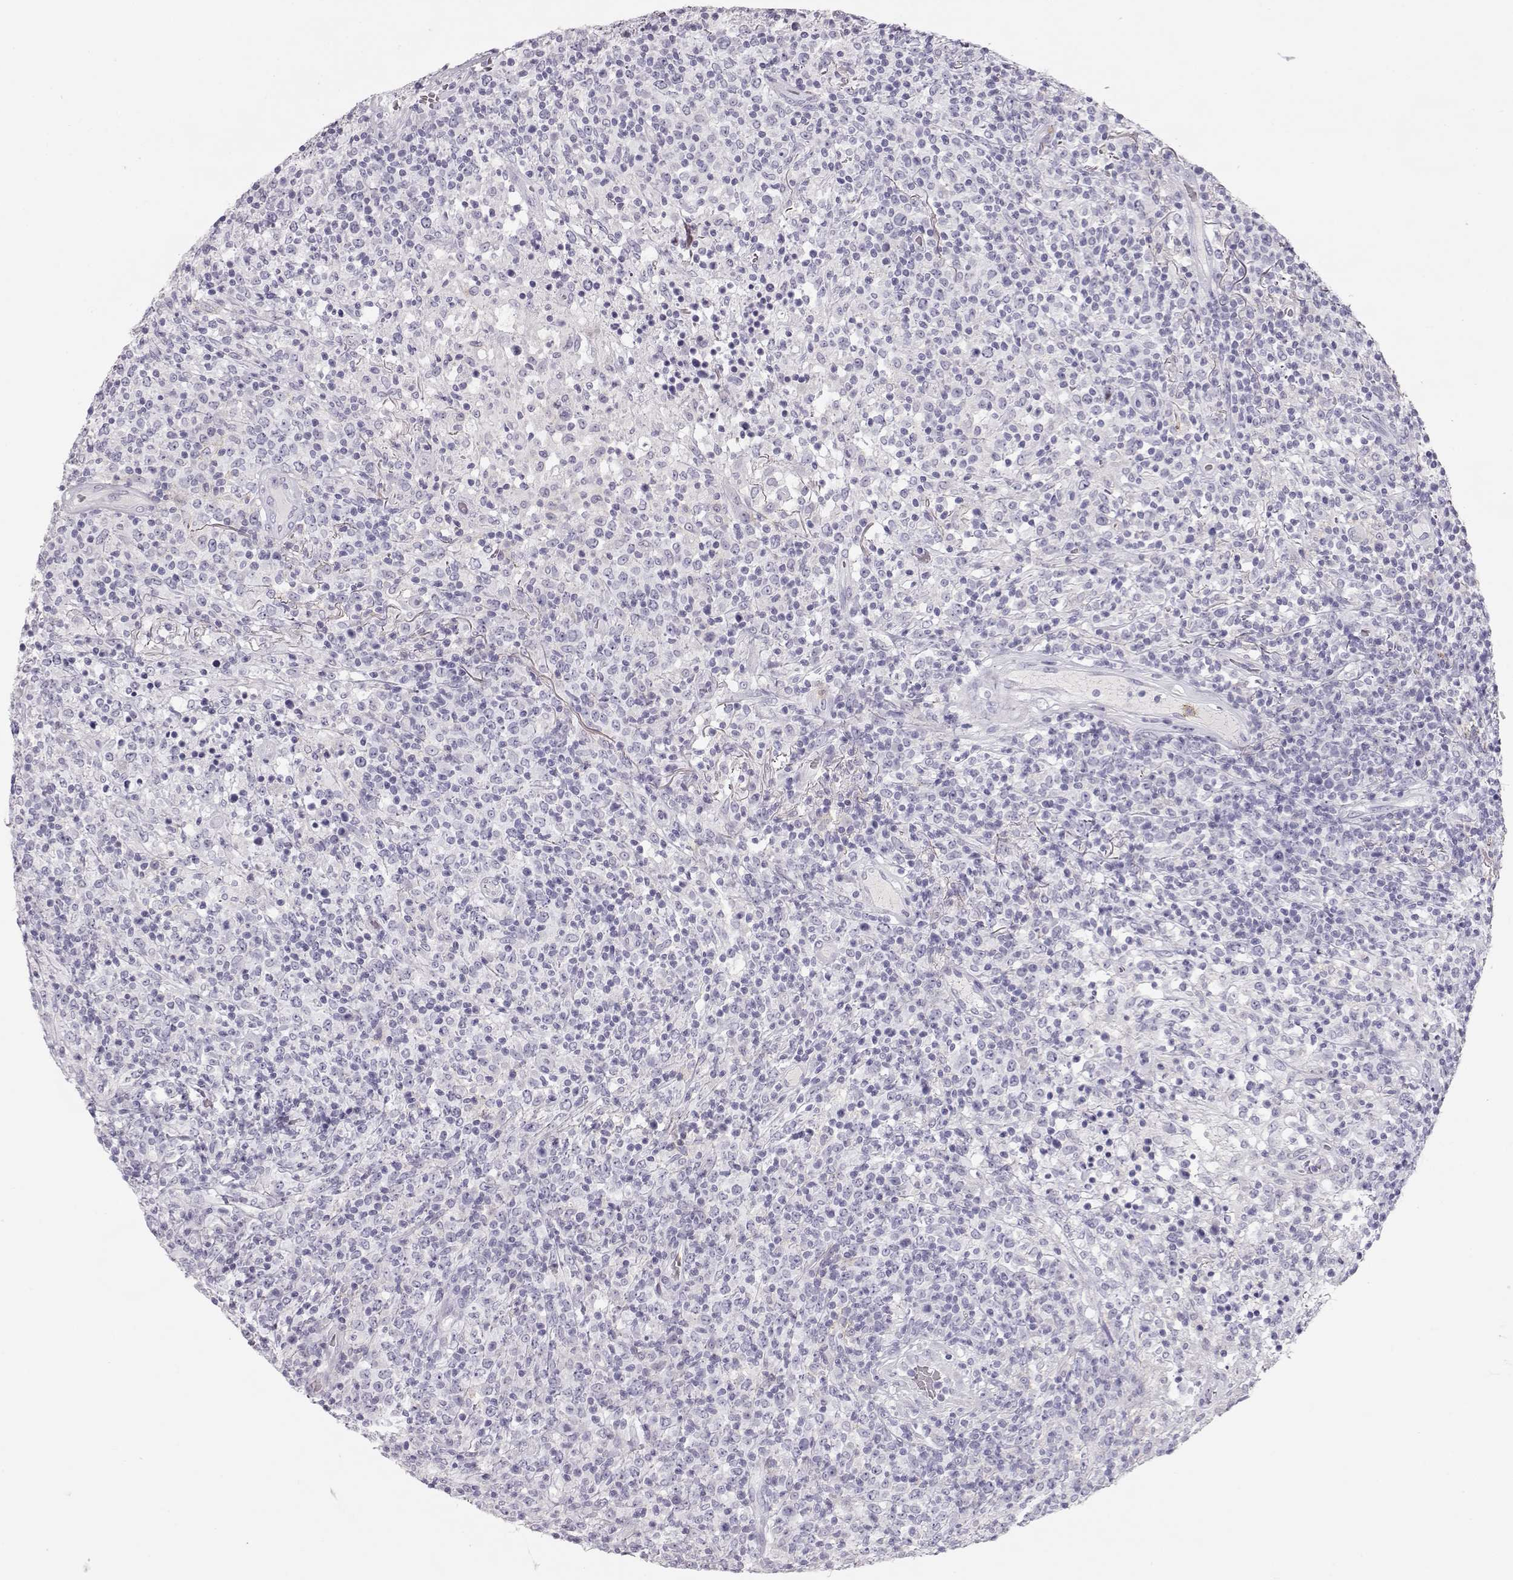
{"staining": {"intensity": "negative", "quantity": "none", "location": "none"}, "tissue": "lymphoma", "cell_type": "Tumor cells", "image_type": "cancer", "snomed": [{"axis": "morphology", "description": "Malignant lymphoma, non-Hodgkin's type, High grade"}, {"axis": "topography", "description": "Lung"}], "caption": "Protein analysis of high-grade malignant lymphoma, non-Hodgkin's type reveals no significant expression in tumor cells. (Brightfield microscopy of DAB (3,3'-diaminobenzidine) IHC at high magnification).", "gene": "MIP", "patient": {"sex": "male", "age": 79}}